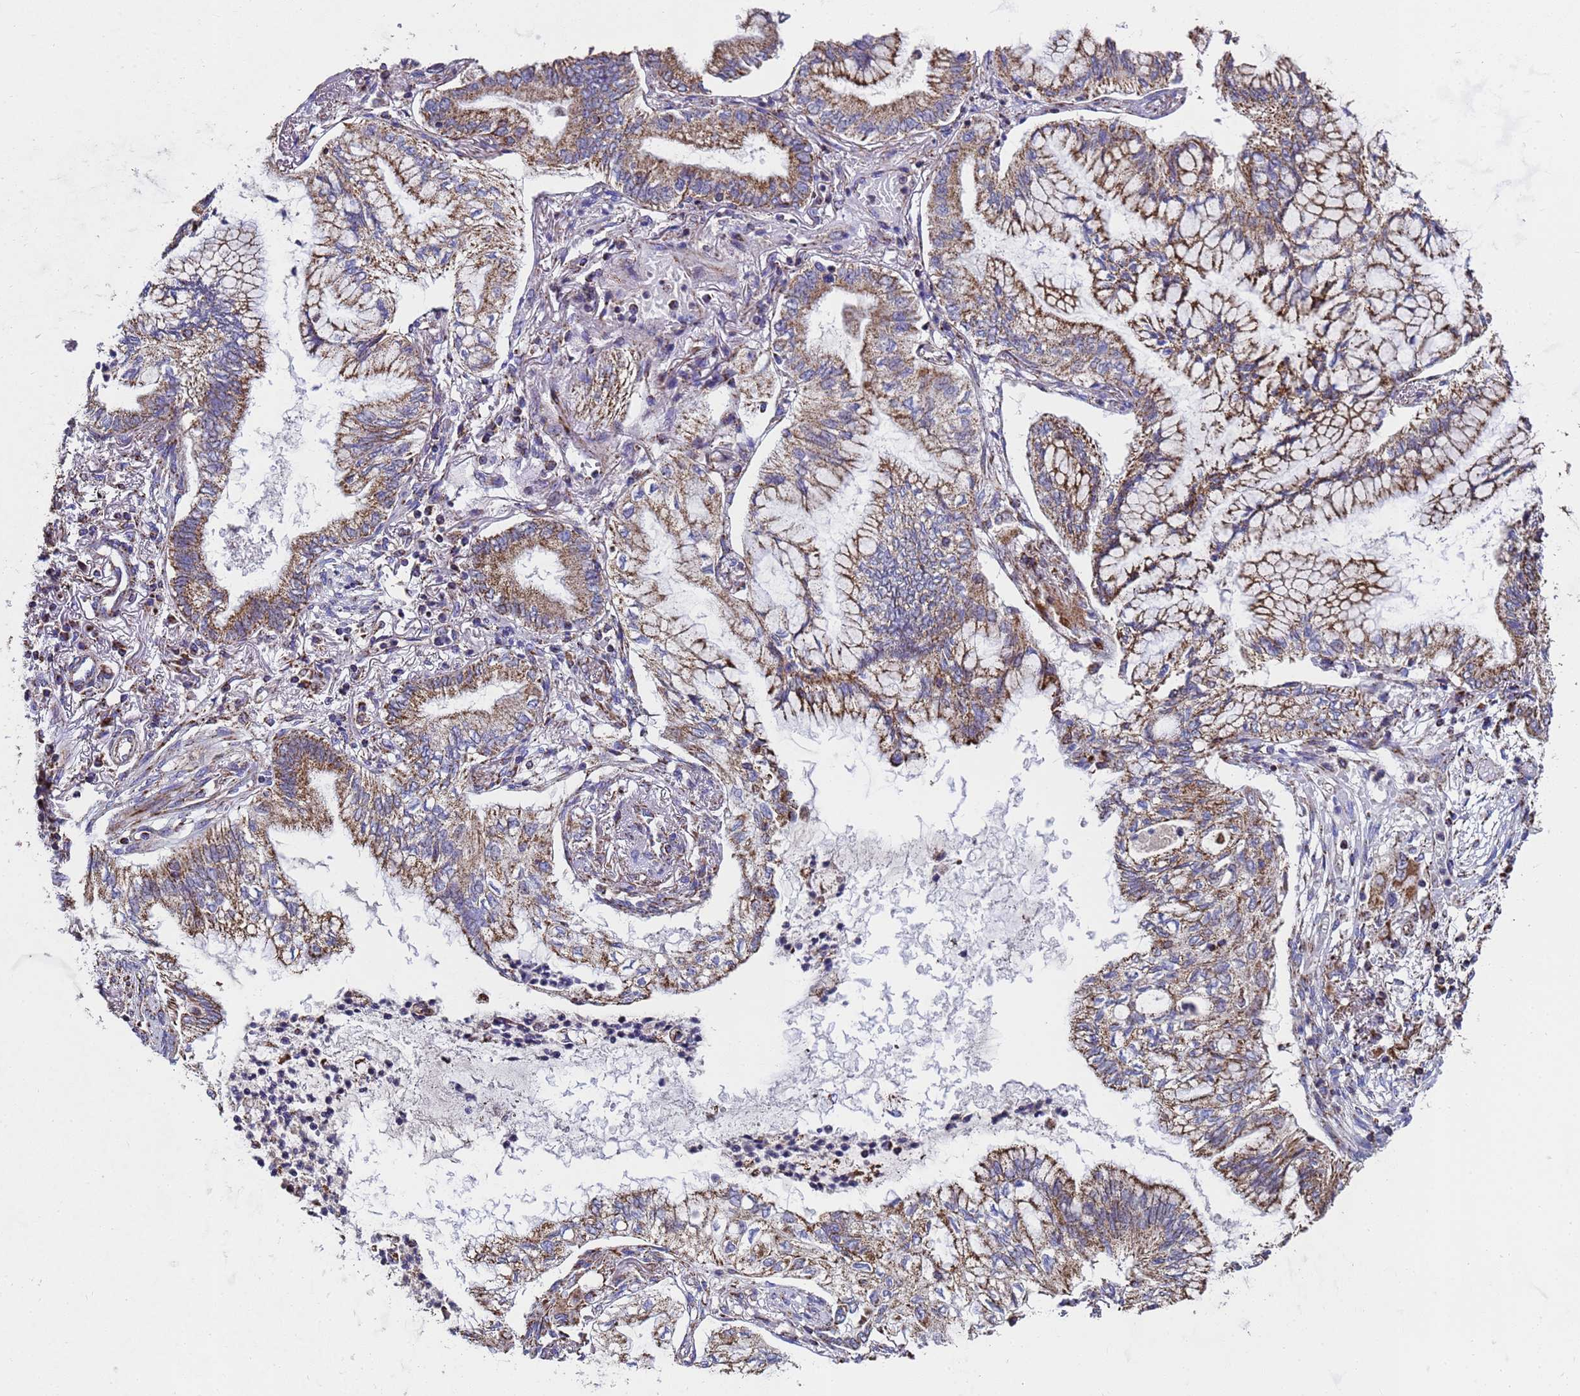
{"staining": {"intensity": "moderate", "quantity": ">75%", "location": "cytoplasmic/membranous"}, "tissue": "lung cancer", "cell_type": "Tumor cells", "image_type": "cancer", "snomed": [{"axis": "morphology", "description": "Adenocarcinoma, NOS"}, {"axis": "topography", "description": "Lung"}], "caption": "A medium amount of moderate cytoplasmic/membranous staining is identified in approximately >75% of tumor cells in lung cancer tissue. (DAB IHC with brightfield microscopy, high magnification).", "gene": "MRPS12", "patient": {"sex": "female", "age": 70}}